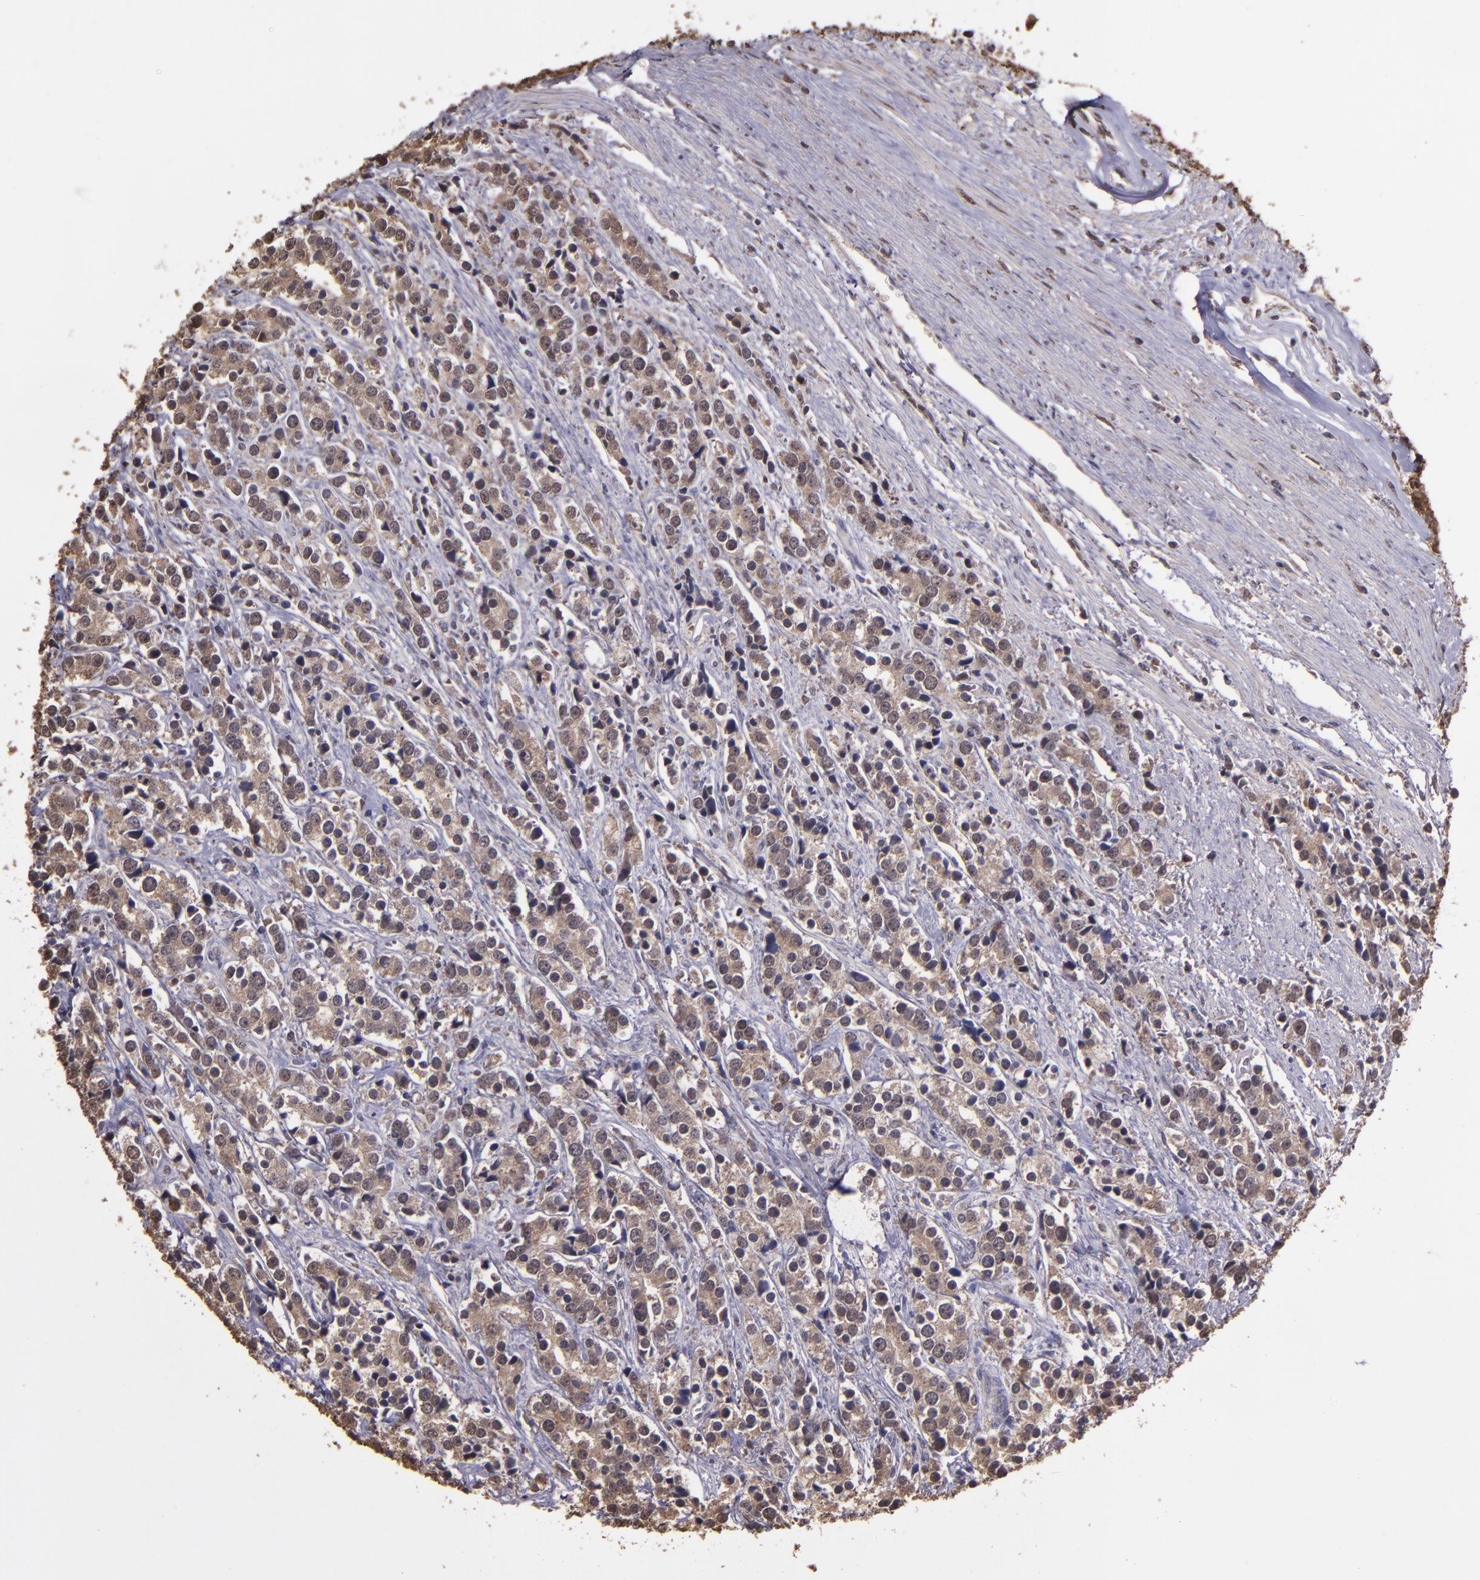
{"staining": {"intensity": "moderate", "quantity": ">75%", "location": "cytoplasmic/membranous"}, "tissue": "prostate cancer", "cell_type": "Tumor cells", "image_type": "cancer", "snomed": [{"axis": "morphology", "description": "Adenocarcinoma, High grade"}, {"axis": "topography", "description": "Prostate"}], "caption": "Immunohistochemical staining of human prostate cancer shows medium levels of moderate cytoplasmic/membranous protein staining in approximately >75% of tumor cells.", "gene": "SERPINF2", "patient": {"sex": "male", "age": 71}}